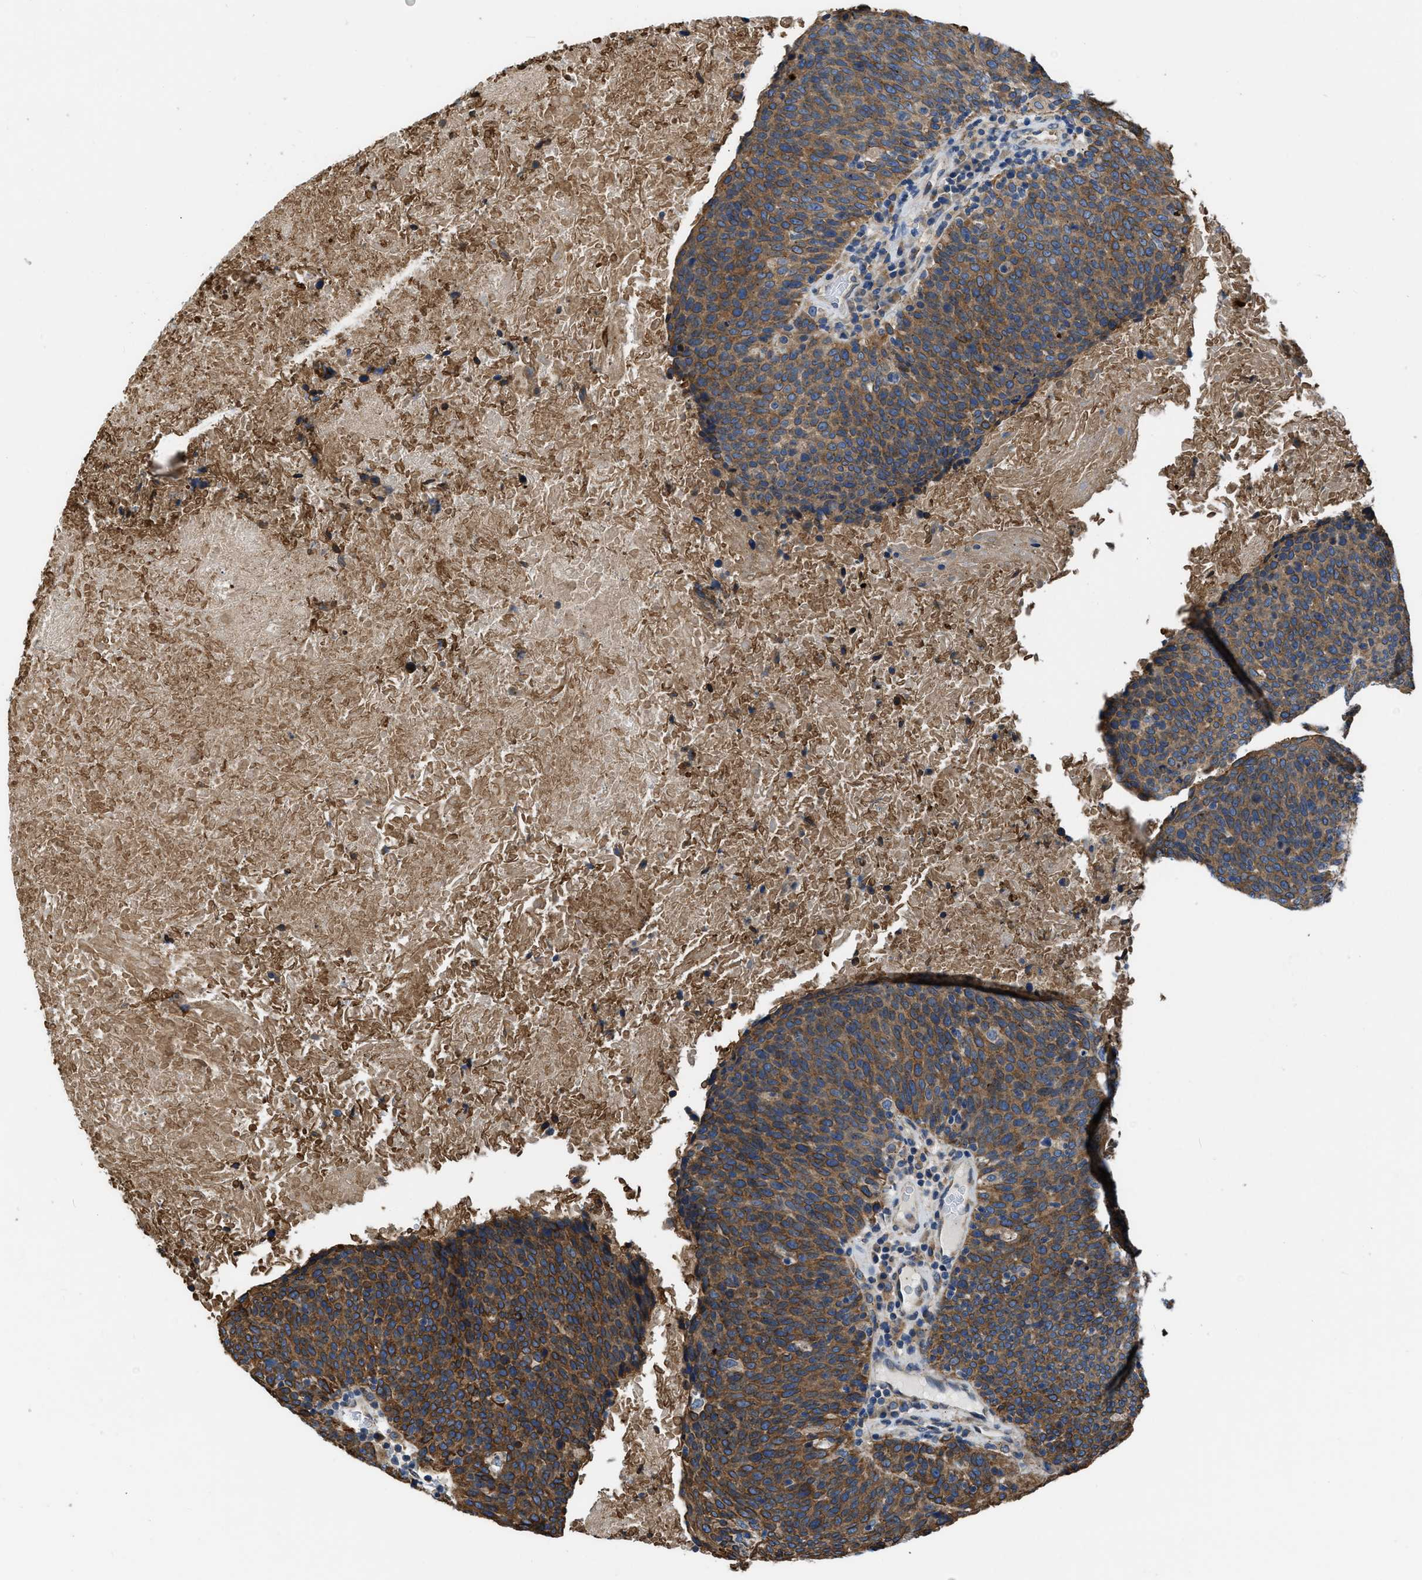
{"staining": {"intensity": "moderate", "quantity": ">75%", "location": "cytoplasmic/membranous"}, "tissue": "head and neck cancer", "cell_type": "Tumor cells", "image_type": "cancer", "snomed": [{"axis": "morphology", "description": "Squamous cell carcinoma, NOS"}, {"axis": "morphology", "description": "Squamous cell carcinoma, metastatic, NOS"}, {"axis": "topography", "description": "Lymph node"}, {"axis": "topography", "description": "Head-Neck"}], "caption": "Head and neck cancer was stained to show a protein in brown. There is medium levels of moderate cytoplasmic/membranous positivity in about >75% of tumor cells.", "gene": "ARL6IP5", "patient": {"sex": "male", "age": 62}}